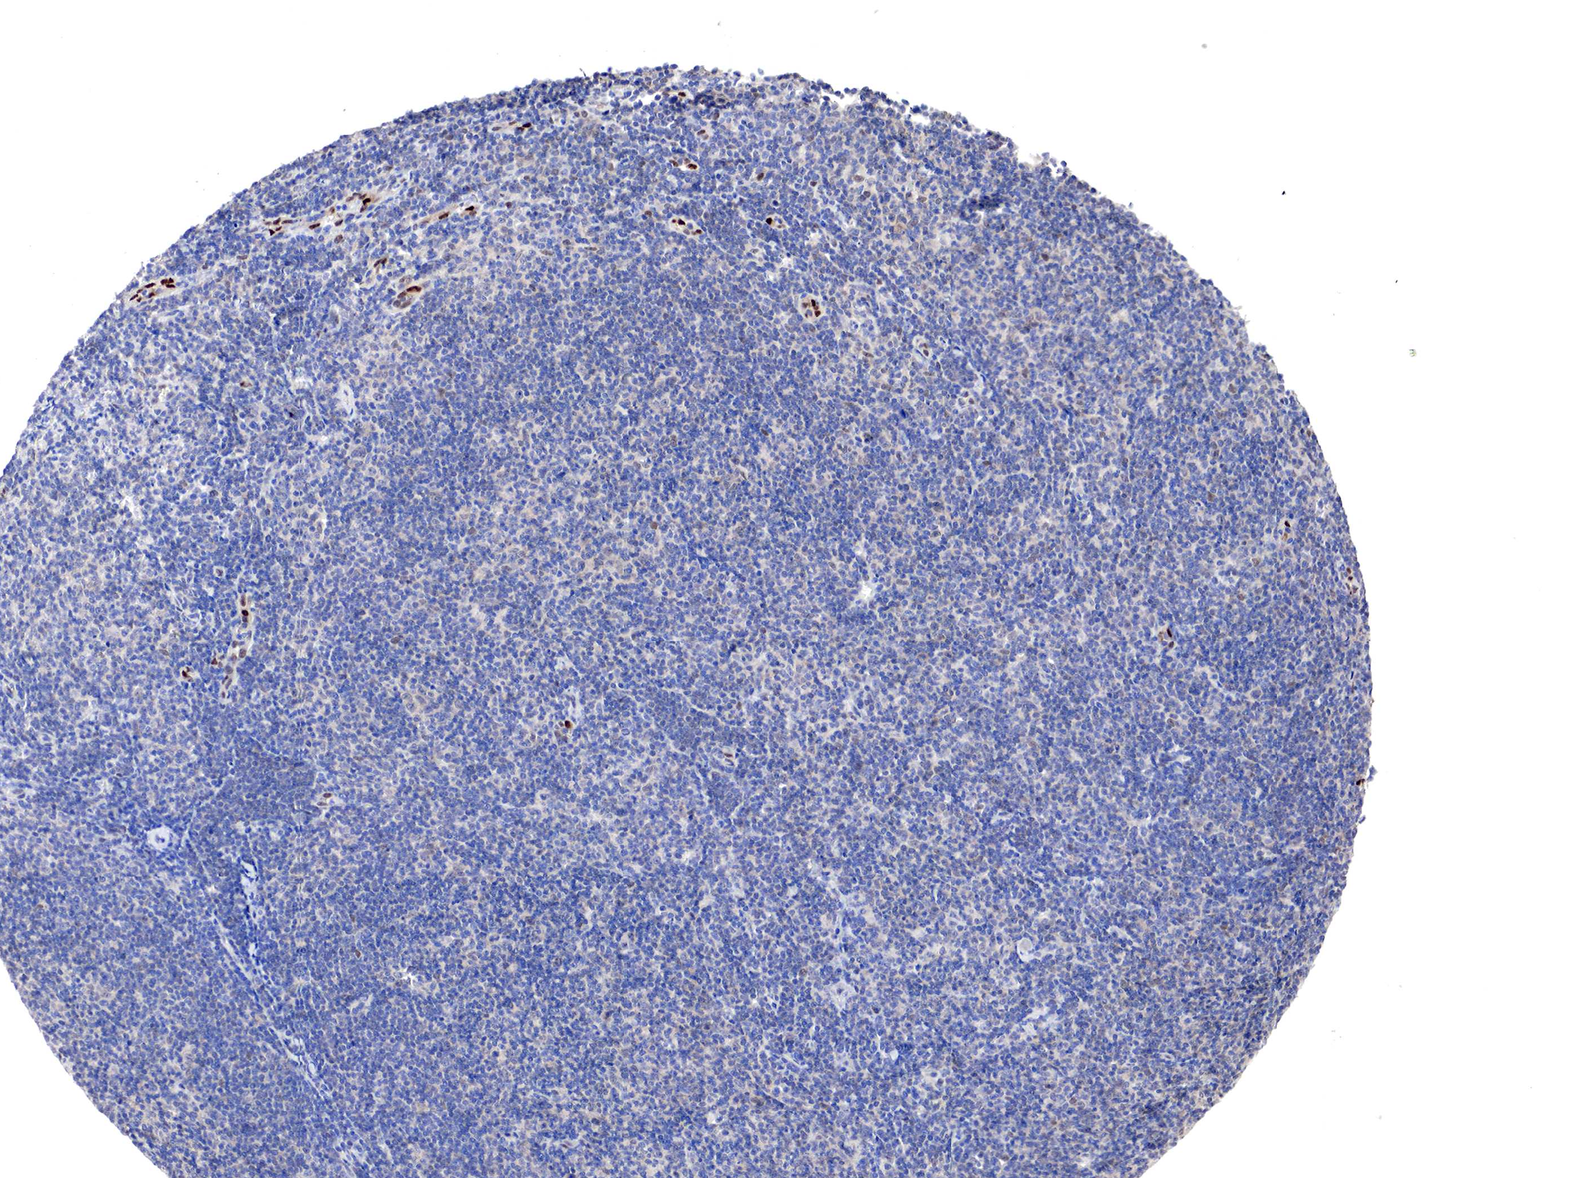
{"staining": {"intensity": "negative", "quantity": "none", "location": "none"}, "tissue": "lymphoma", "cell_type": "Tumor cells", "image_type": "cancer", "snomed": [{"axis": "morphology", "description": "Malignant lymphoma, non-Hodgkin's type, Low grade"}, {"axis": "topography", "description": "Lymph node"}], "caption": "An immunohistochemistry histopathology image of lymphoma is shown. There is no staining in tumor cells of lymphoma. (Brightfield microscopy of DAB (3,3'-diaminobenzidine) immunohistochemistry at high magnification).", "gene": "PABIR2", "patient": {"sex": "male", "age": 49}}